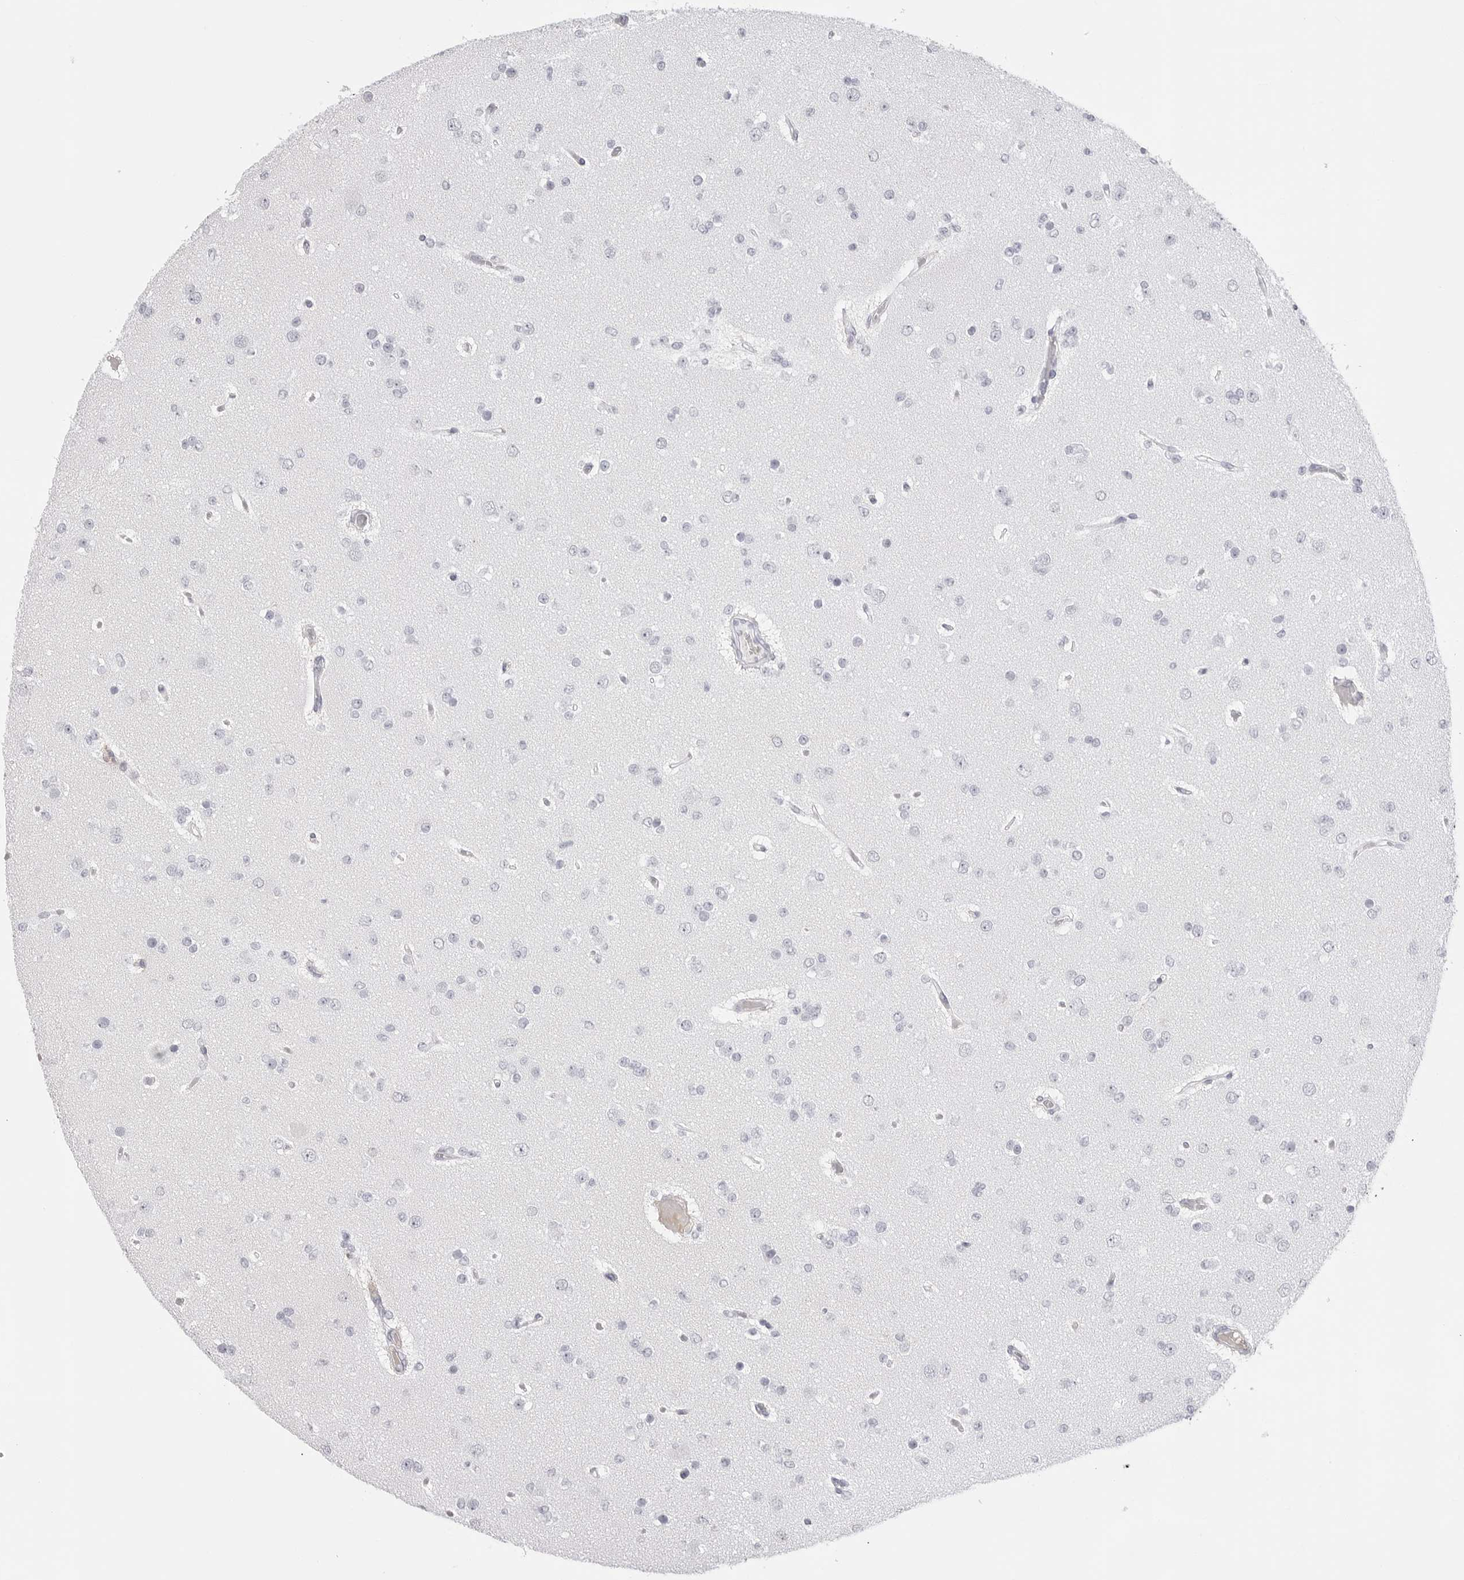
{"staining": {"intensity": "negative", "quantity": "none", "location": "none"}, "tissue": "glioma", "cell_type": "Tumor cells", "image_type": "cancer", "snomed": [{"axis": "morphology", "description": "Glioma, malignant, Low grade"}, {"axis": "topography", "description": "Brain"}], "caption": "This is a micrograph of immunohistochemistry staining of glioma, which shows no positivity in tumor cells.", "gene": "TSSK1B", "patient": {"sex": "female", "age": 22}}